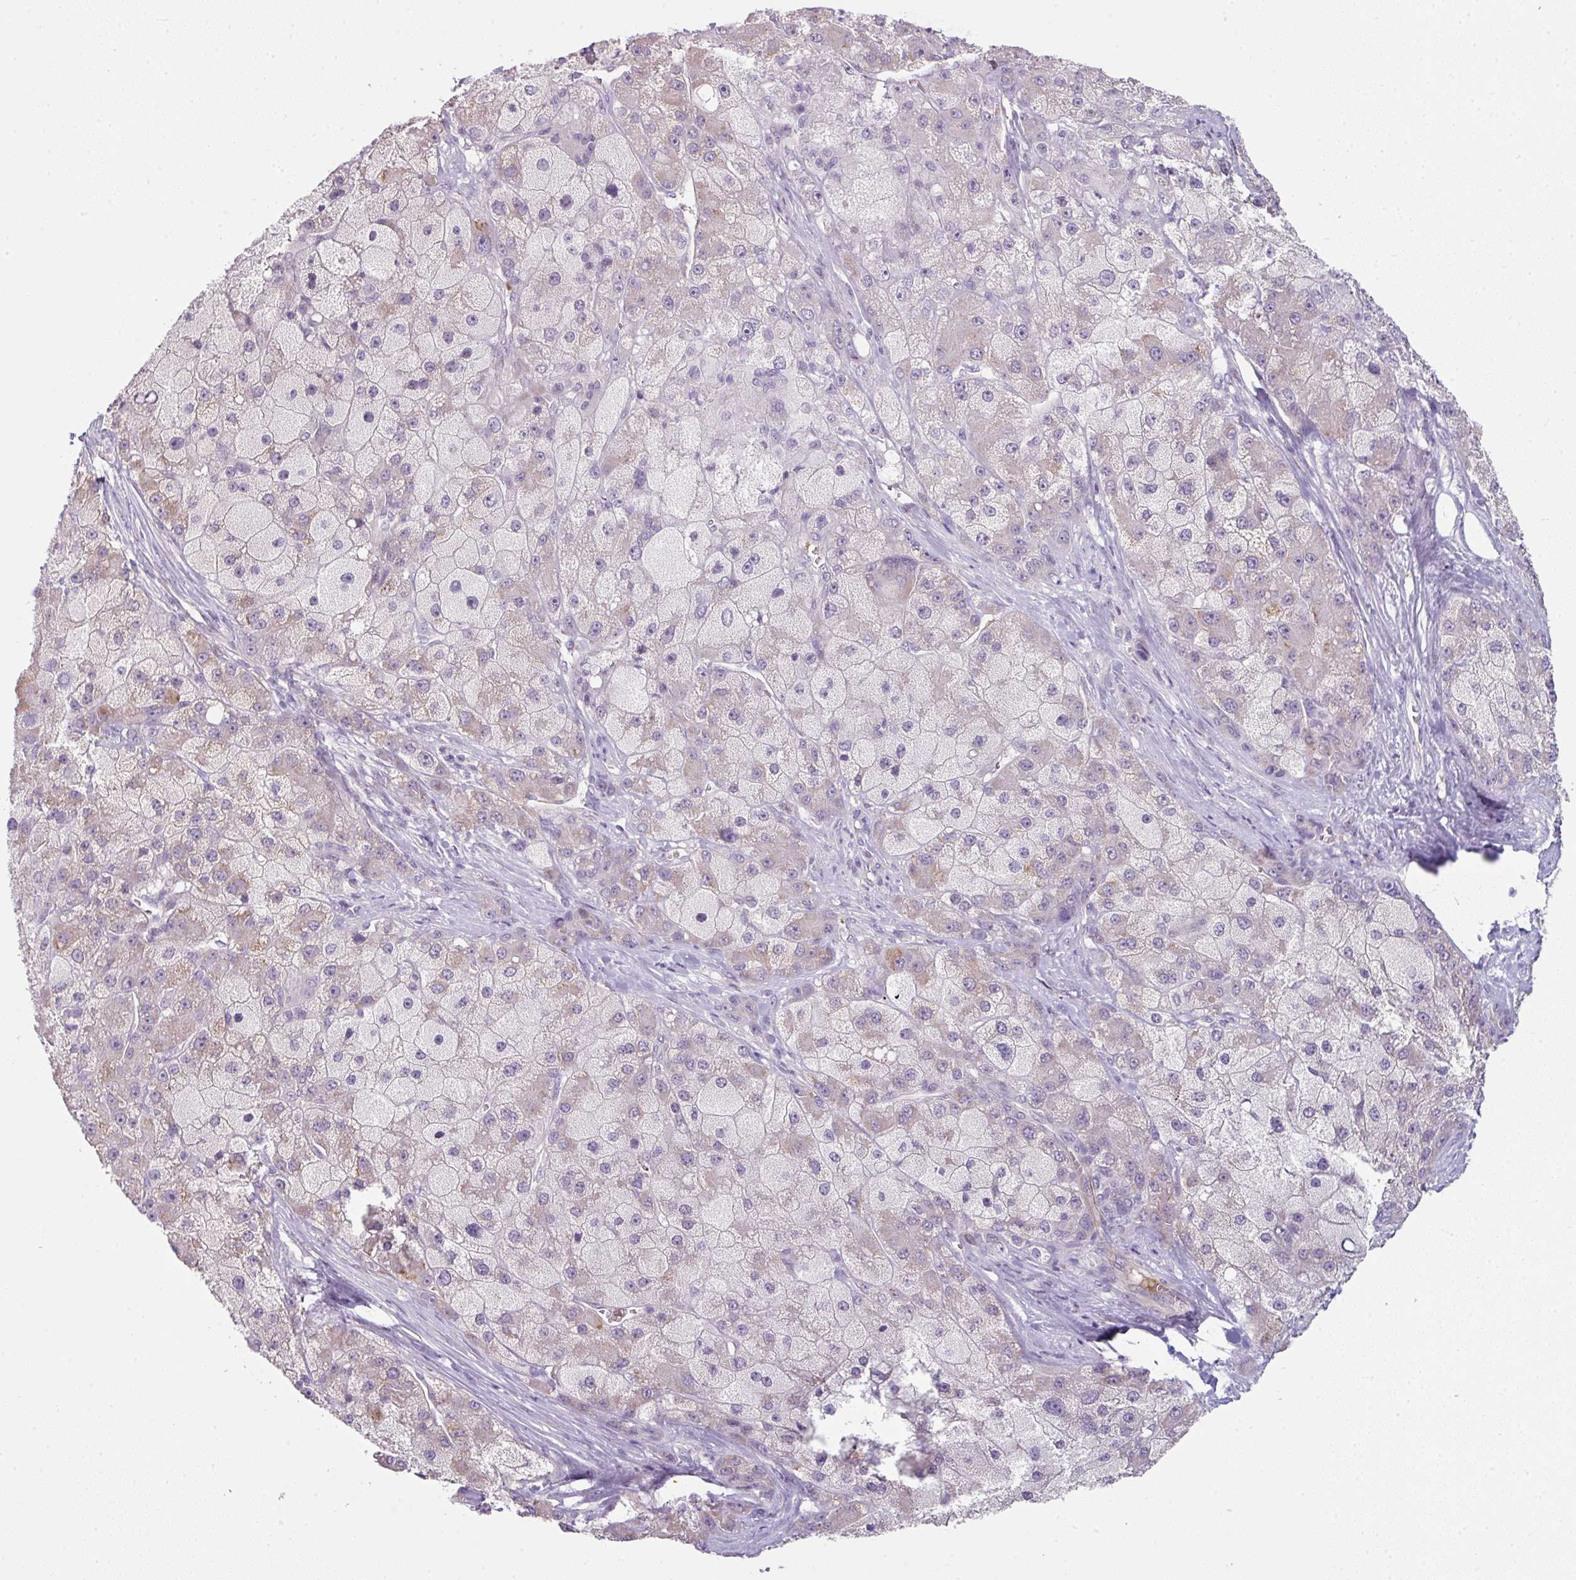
{"staining": {"intensity": "weak", "quantity": "<25%", "location": "cytoplasmic/membranous"}, "tissue": "liver cancer", "cell_type": "Tumor cells", "image_type": "cancer", "snomed": [{"axis": "morphology", "description": "Carcinoma, Hepatocellular, NOS"}, {"axis": "topography", "description": "Liver"}], "caption": "High magnification brightfield microscopy of liver cancer (hepatocellular carcinoma) stained with DAB (3,3'-diaminobenzidine) (brown) and counterstained with hematoxylin (blue): tumor cells show no significant staining. (IHC, brightfield microscopy, high magnification).", "gene": "FHAD1", "patient": {"sex": "male", "age": 67}}